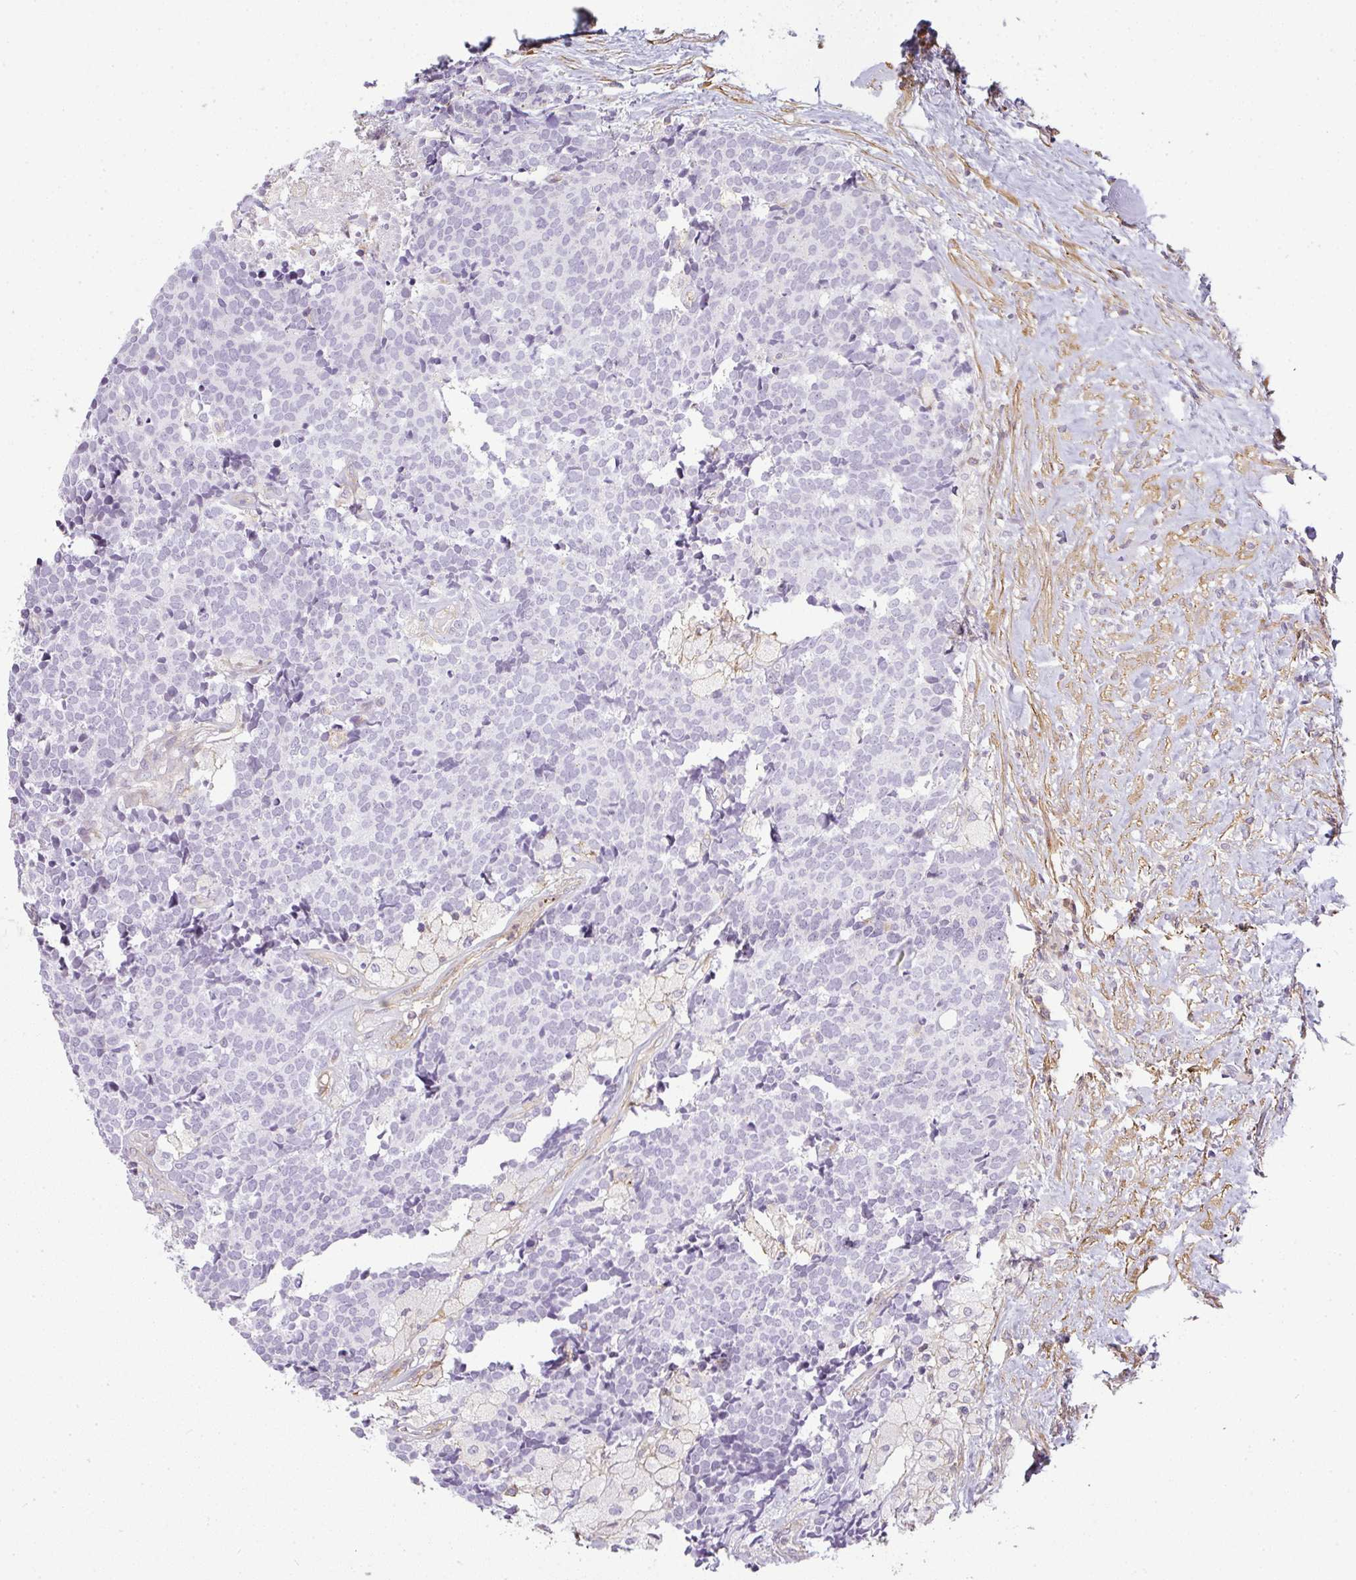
{"staining": {"intensity": "negative", "quantity": "none", "location": "none"}, "tissue": "carcinoid", "cell_type": "Tumor cells", "image_type": "cancer", "snomed": [{"axis": "morphology", "description": "Carcinoid, malignant, NOS"}, {"axis": "topography", "description": "Skin"}], "caption": "This is an immunohistochemistry (IHC) image of carcinoid. There is no expression in tumor cells.", "gene": "SULF1", "patient": {"sex": "female", "age": 79}}